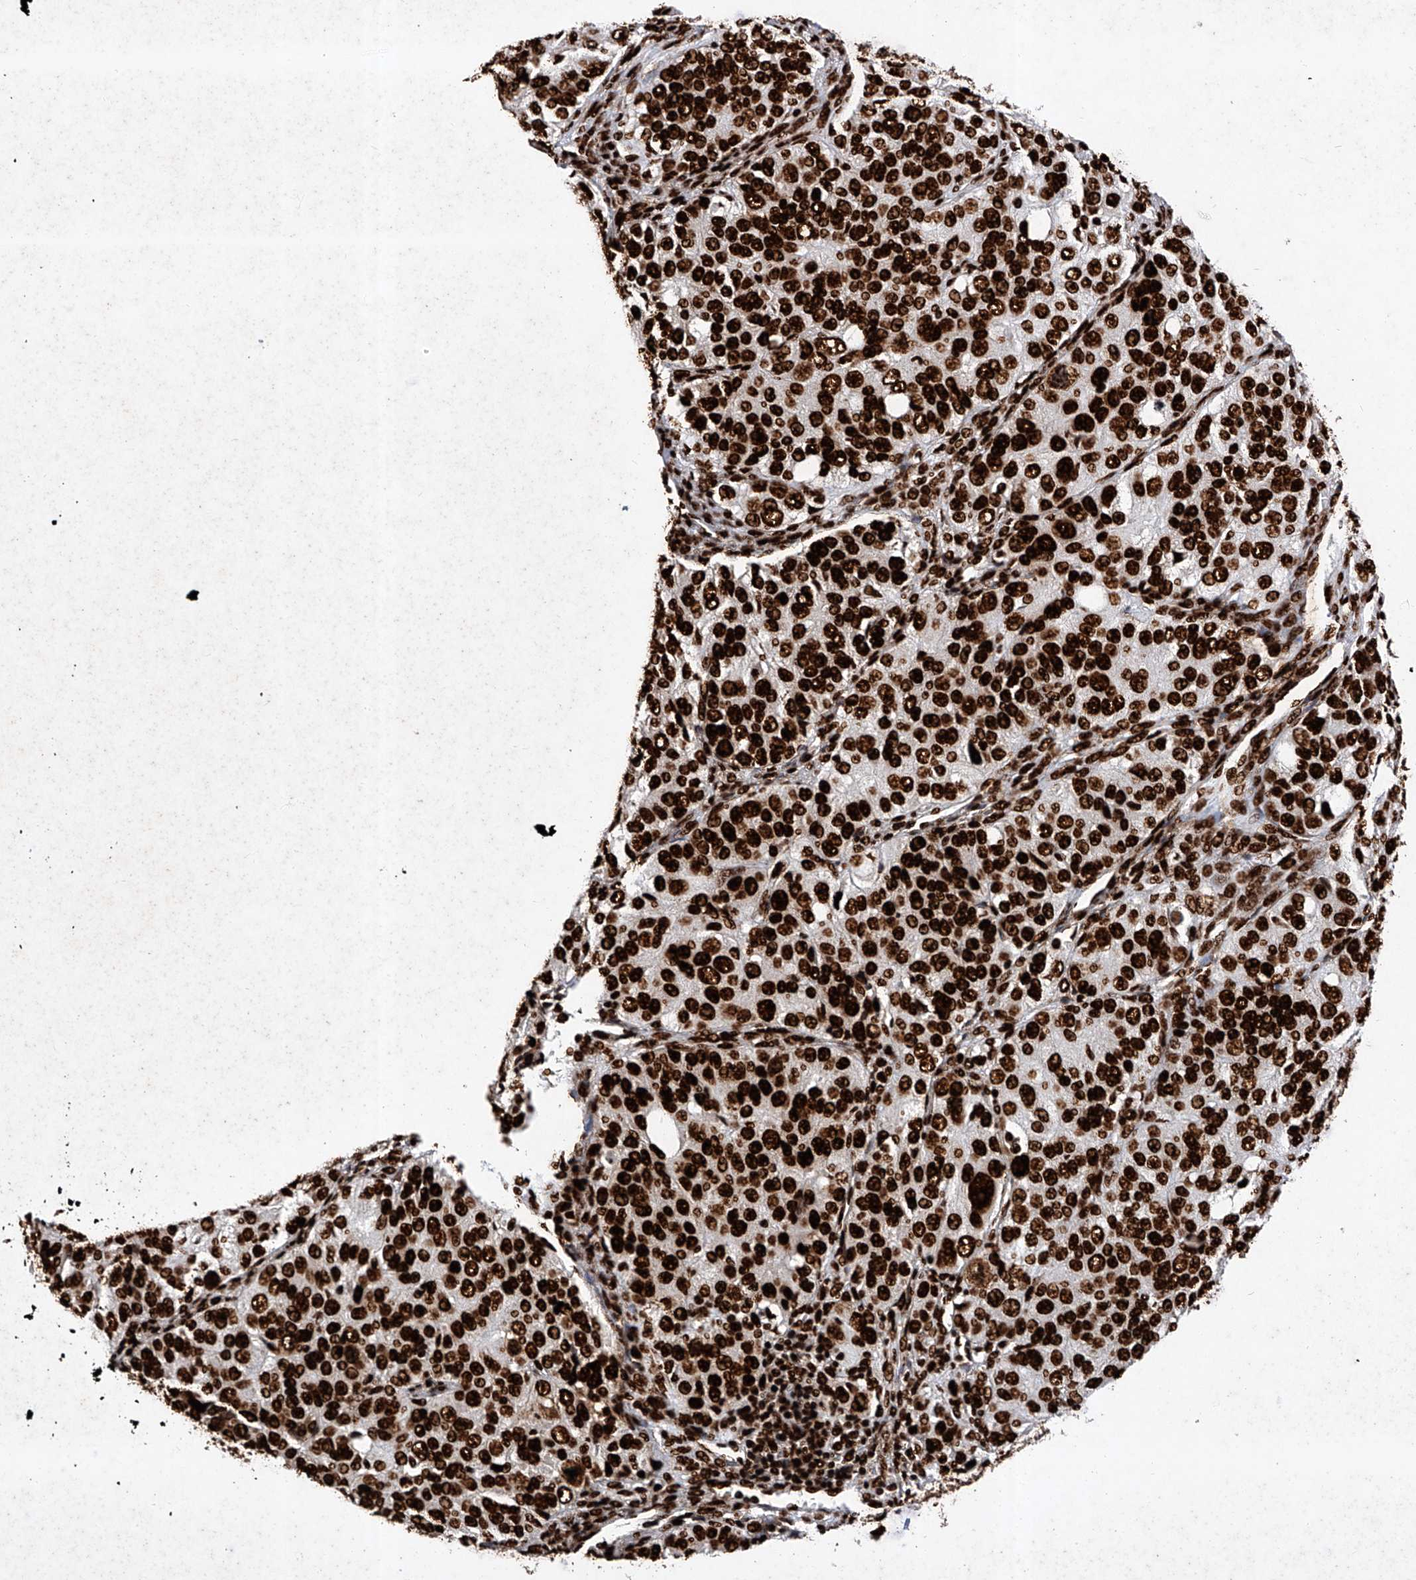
{"staining": {"intensity": "strong", "quantity": ">75%", "location": "nuclear"}, "tissue": "ovarian cancer", "cell_type": "Tumor cells", "image_type": "cancer", "snomed": [{"axis": "morphology", "description": "Carcinoma, endometroid"}, {"axis": "topography", "description": "Ovary"}], "caption": "Immunohistochemistry (IHC) micrograph of endometroid carcinoma (ovarian) stained for a protein (brown), which exhibits high levels of strong nuclear staining in about >75% of tumor cells.", "gene": "SRSF6", "patient": {"sex": "female", "age": 51}}